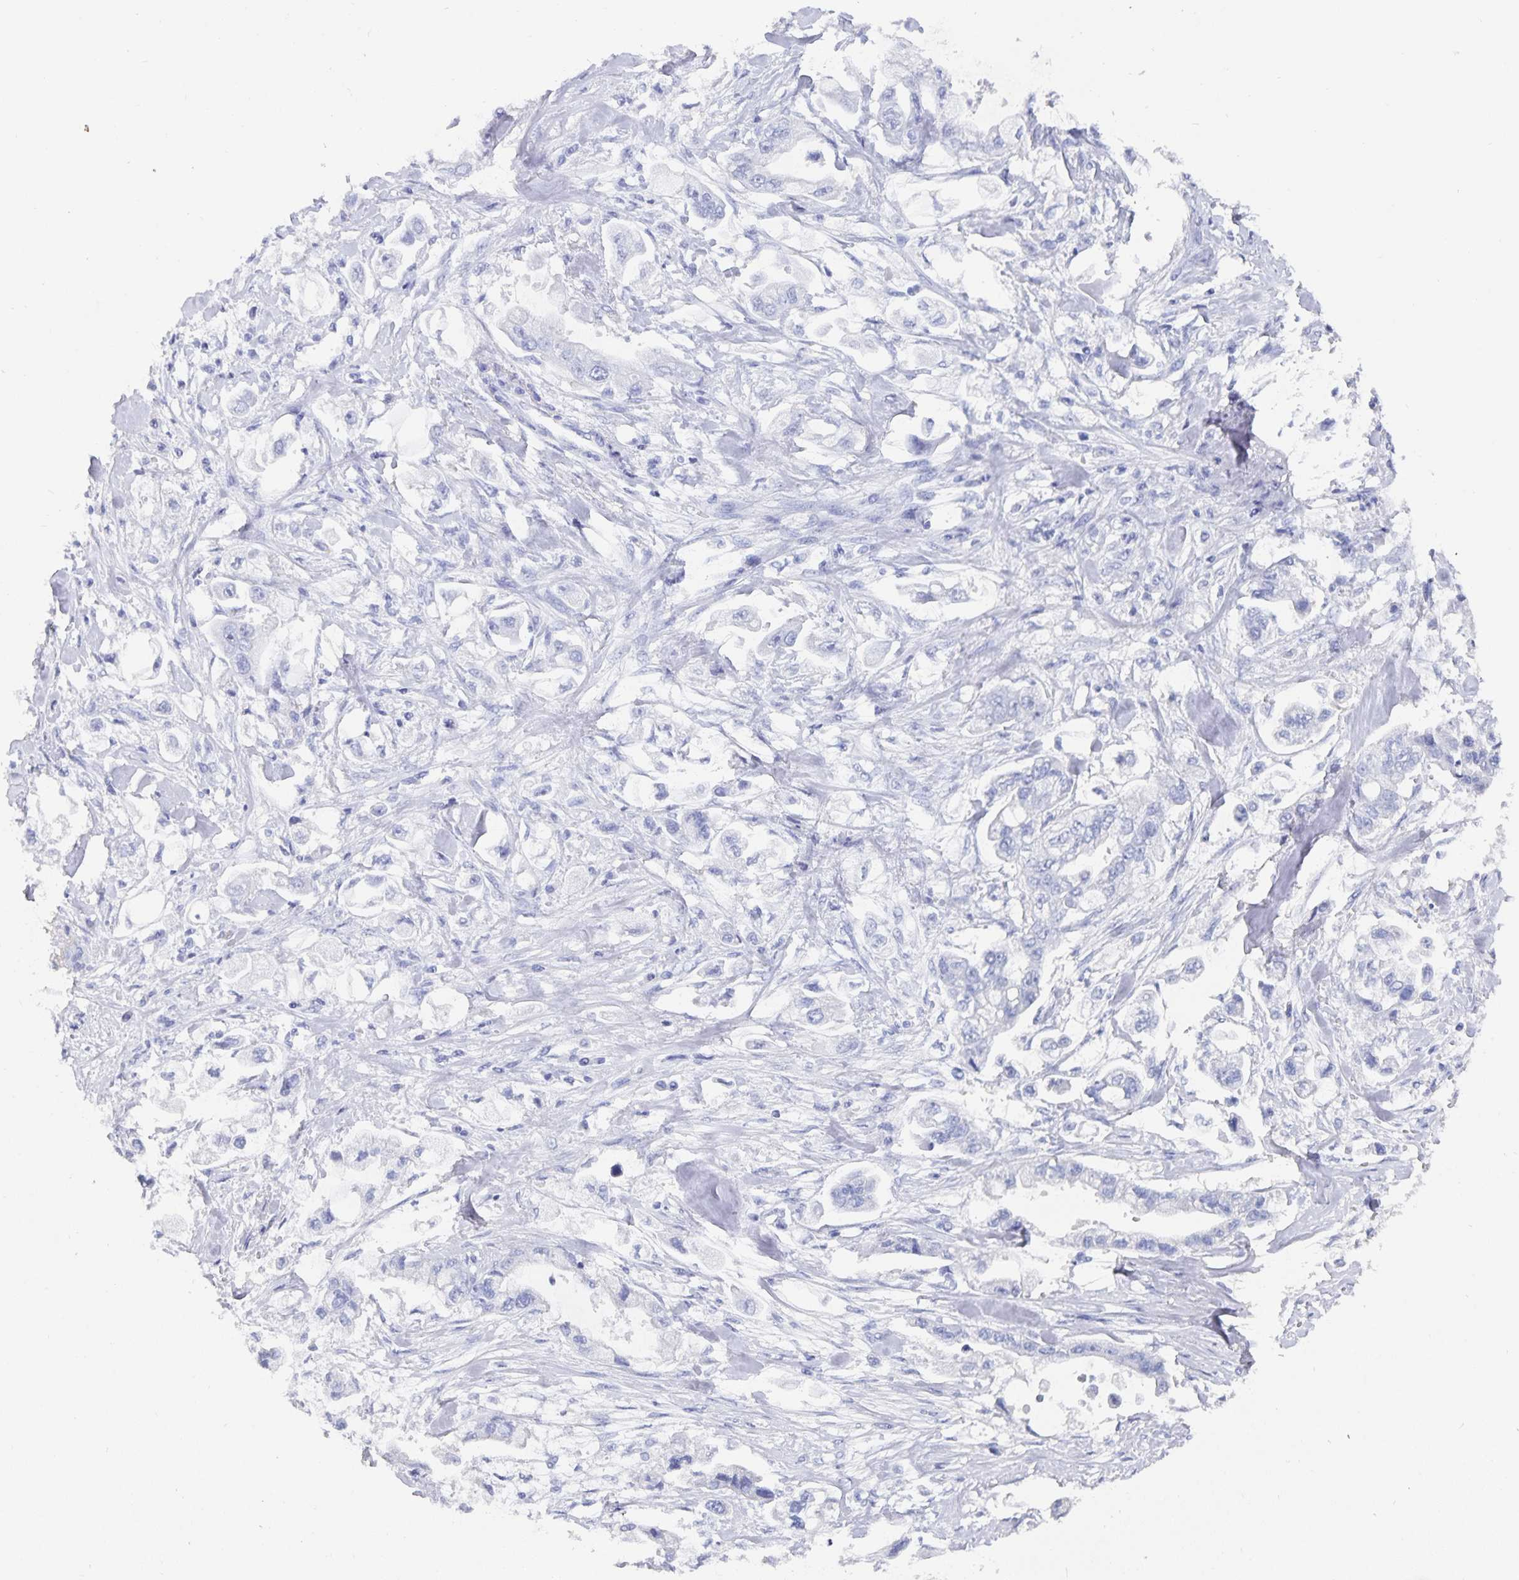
{"staining": {"intensity": "negative", "quantity": "none", "location": "none"}, "tissue": "stomach cancer", "cell_type": "Tumor cells", "image_type": "cancer", "snomed": [{"axis": "morphology", "description": "Adenocarcinoma, NOS"}, {"axis": "topography", "description": "Stomach"}], "caption": "An immunohistochemistry (IHC) histopathology image of stomach cancer is shown. There is no staining in tumor cells of stomach cancer.", "gene": "C19orf73", "patient": {"sex": "male", "age": 62}}